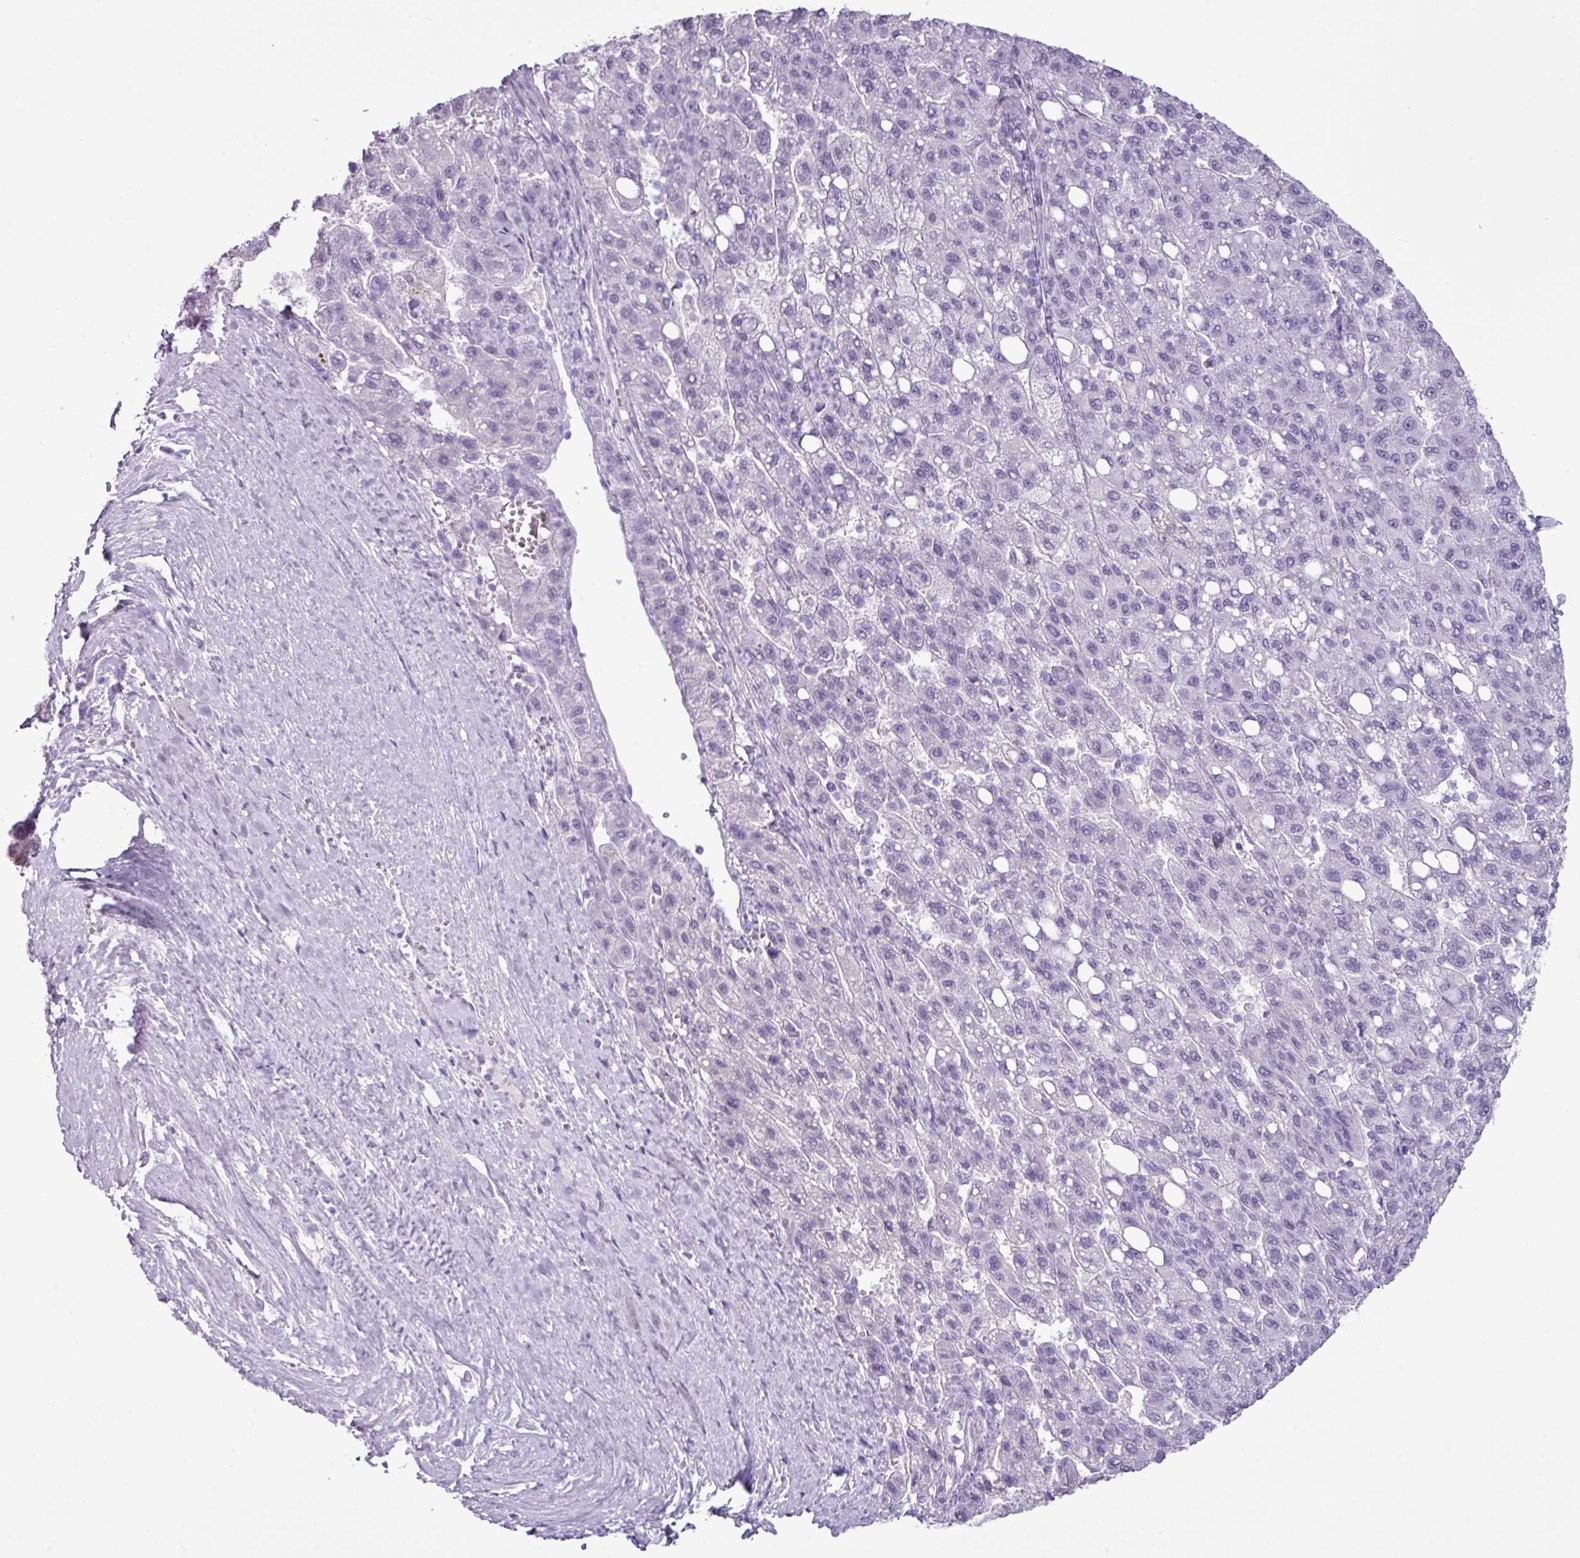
{"staining": {"intensity": "negative", "quantity": "none", "location": "none"}, "tissue": "liver cancer", "cell_type": "Tumor cells", "image_type": "cancer", "snomed": [{"axis": "morphology", "description": "Carcinoma, Hepatocellular, NOS"}, {"axis": "topography", "description": "Liver"}], "caption": "Immunohistochemistry image of human liver cancer (hepatocellular carcinoma) stained for a protein (brown), which displays no expression in tumor cells.", "gene": "SCT", "patient": {"sex": "female", "age": 82}}